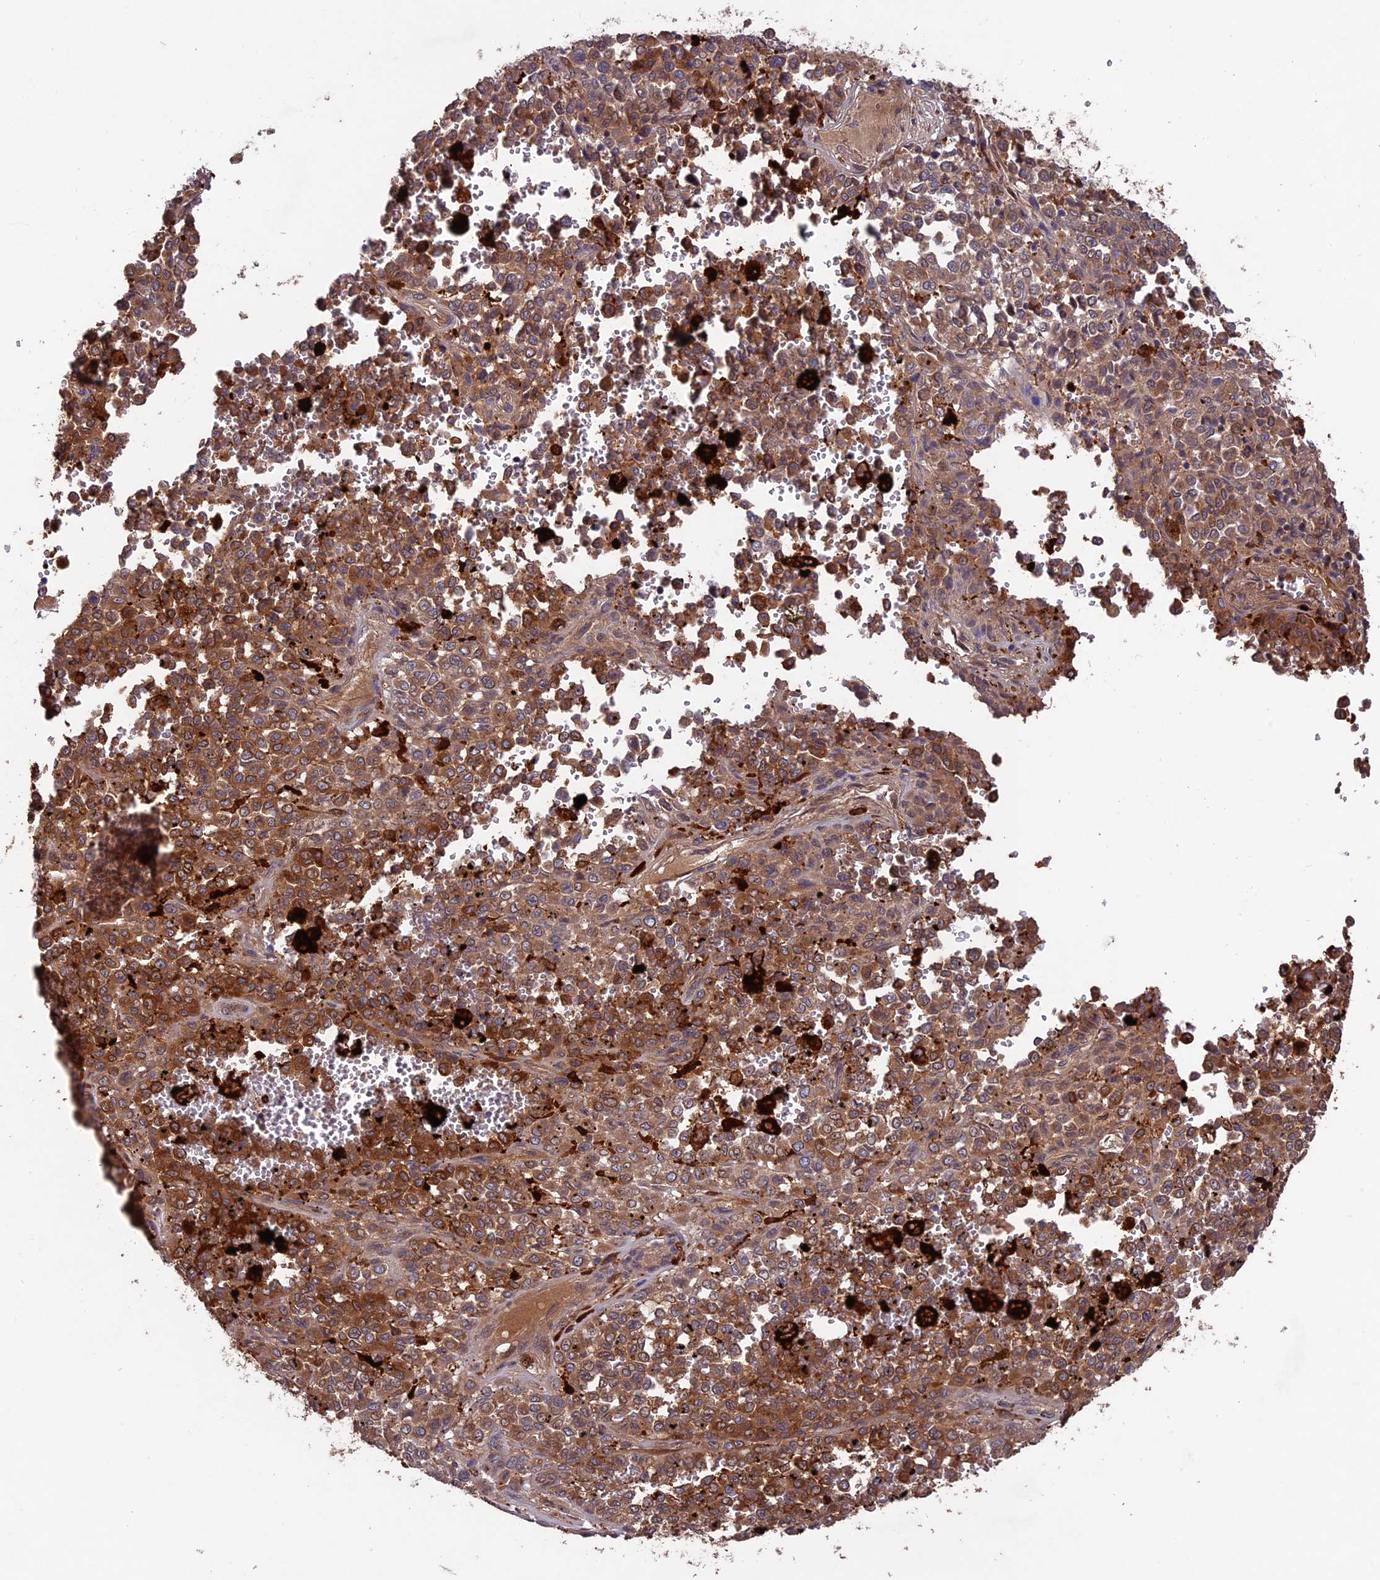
{"staining": {"intensity": "moderate", "quantity": ">75%", "location": "cytoplasmic/membranous"}, "tissue": "melanoma", "cell_type": "Tumor cells", "image_type": "cancer", "snomed": [{"axis": "morphology", "description": "Malignant melanoma, Metastatic site"}, {"axis": "topography", "description": "Pancreas"}], "caption": "Immunohistochemical staining of human malignant melanoma (metastatic site) exhibits medium levels of moderate cytoplasmic/membranous protein expression in approximately >75% of tumor cells. (brown staining indicates protein expression, while blue staining denotes nuclei).", "gene": "MAST2", "patient": {"sex": "female", "age": 30}}